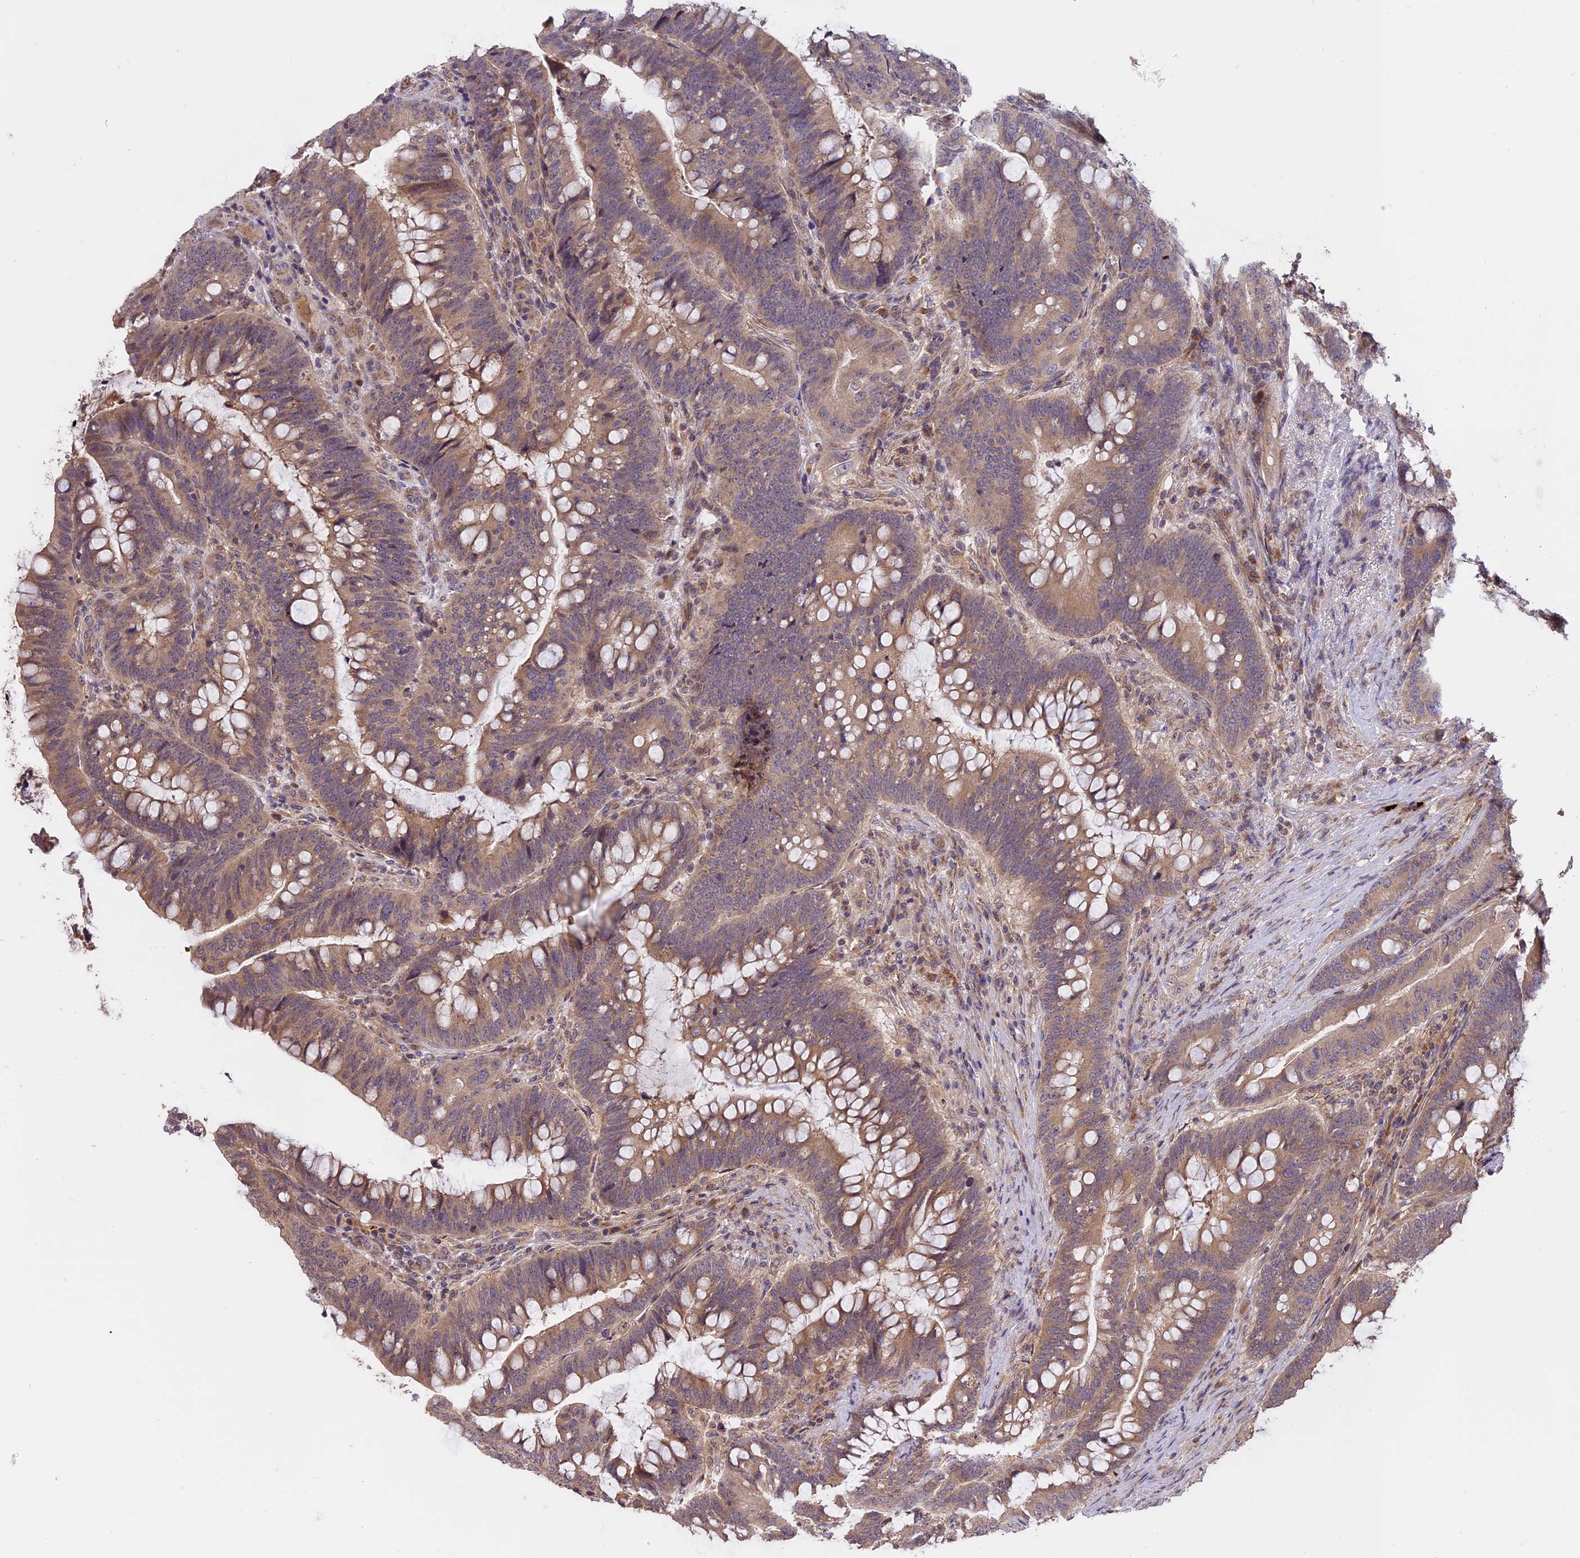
{"staining": {"intensity": "weak", "quantity": ">75%", "location": "cytoplasmic/membranous"}, "tissue": "colorectal cancer", "cell_type": "Tumor cells", "image_type": "cancer", "snomed": [{"axis": "morphology", "description": "Adenocarcinoma, NOS"}, {"axis": "topography", "description": "Colon"}], "caption": "Immunohistochemical staining of colorectal adenocarcinoma displays weak cytoplasmic/membranous protein expression in approximately >75% of tumor cells.", "gene": "MEMO1", "patient": {"sex": "female", "age": 66}}